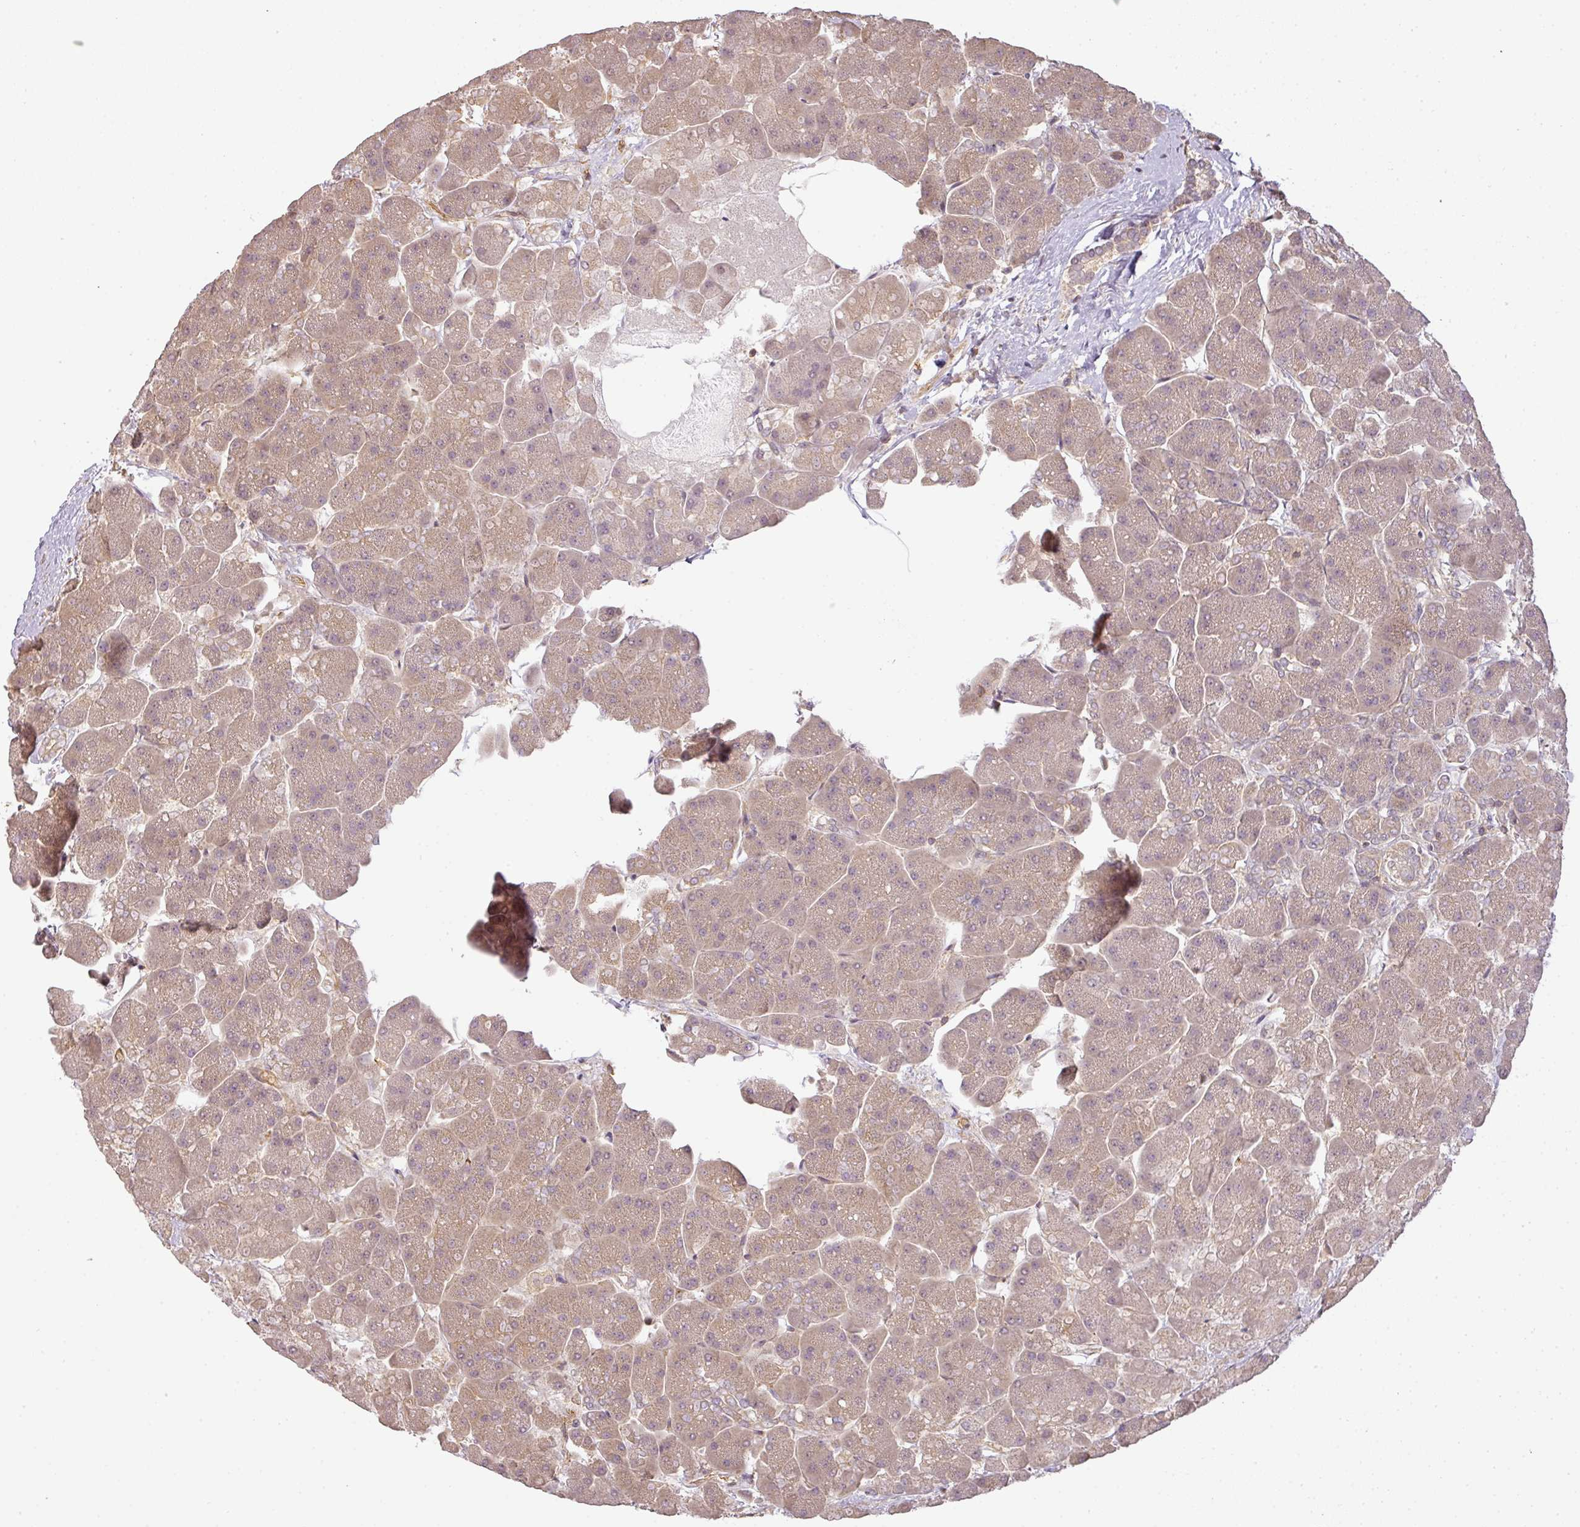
{"staining": {"intensity": "moderate", "quantity": "25%-75%", "location": "cytoplasmic/membranous"}, "tissue": "pancreas", "cell_type": "Exocrine glandular cells", "image_type": "normal", "snomed": [{"axis": "morphology", "description": "Normal tissue, NOS"}, {"axis": "topography", "description": "Pancreas"}, {"axis": "topography", "description": "Peripheral nerve tissue"}], "caption": "Immunohistochemistry (DAB (3,3'-diaminobenzidine)) staining of unremarkable human pancreas demonstrates moderate cytoplasmic/membranous protein positivity in about 25%-75% of exocrine glandular cells.", "gene": "TCL1B", "patient": {"sex": "male", "age": 54}}